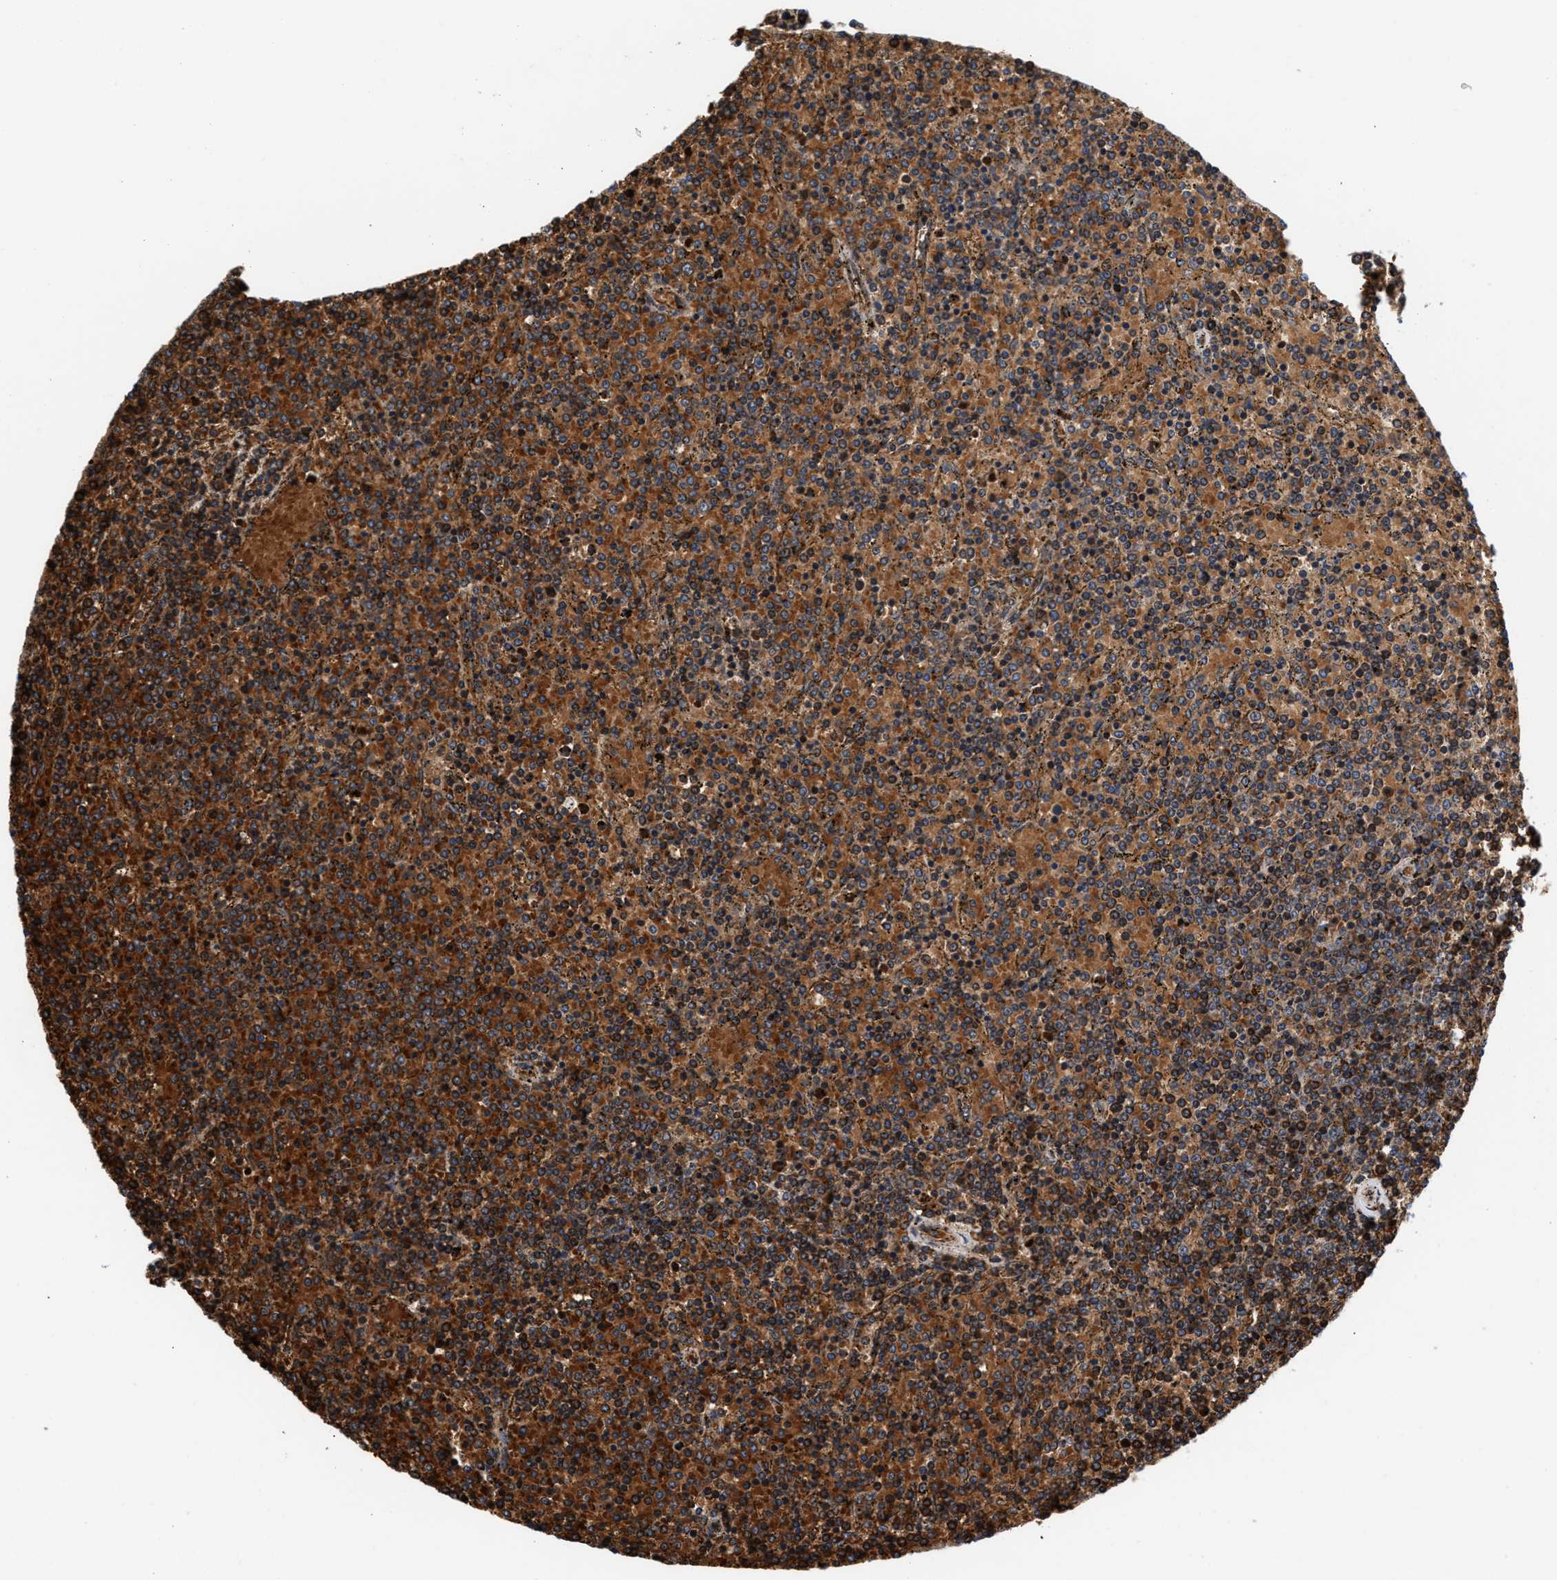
{"staining": {"intensity": "strong", "quantity": ">75%", "location": "cytoplasmic/membranous"}, "tissue": "lymphoma", "cell_type": "Tumor cells", "image_type": "cancer", "snomed": [{"axis": "morphology", "description": "Malignant lymphoma, non-Hodgkin's type, Low grade"}, {"axis": "topography", "description": "Spleen"}], "caption": "The immunohistochemical stain labels strong cytoplasmic/membranous positivity in tumor cells of lymphoma tissue.", "gene": "SGK1", "patient": {"sex": "female", "age": 77}}